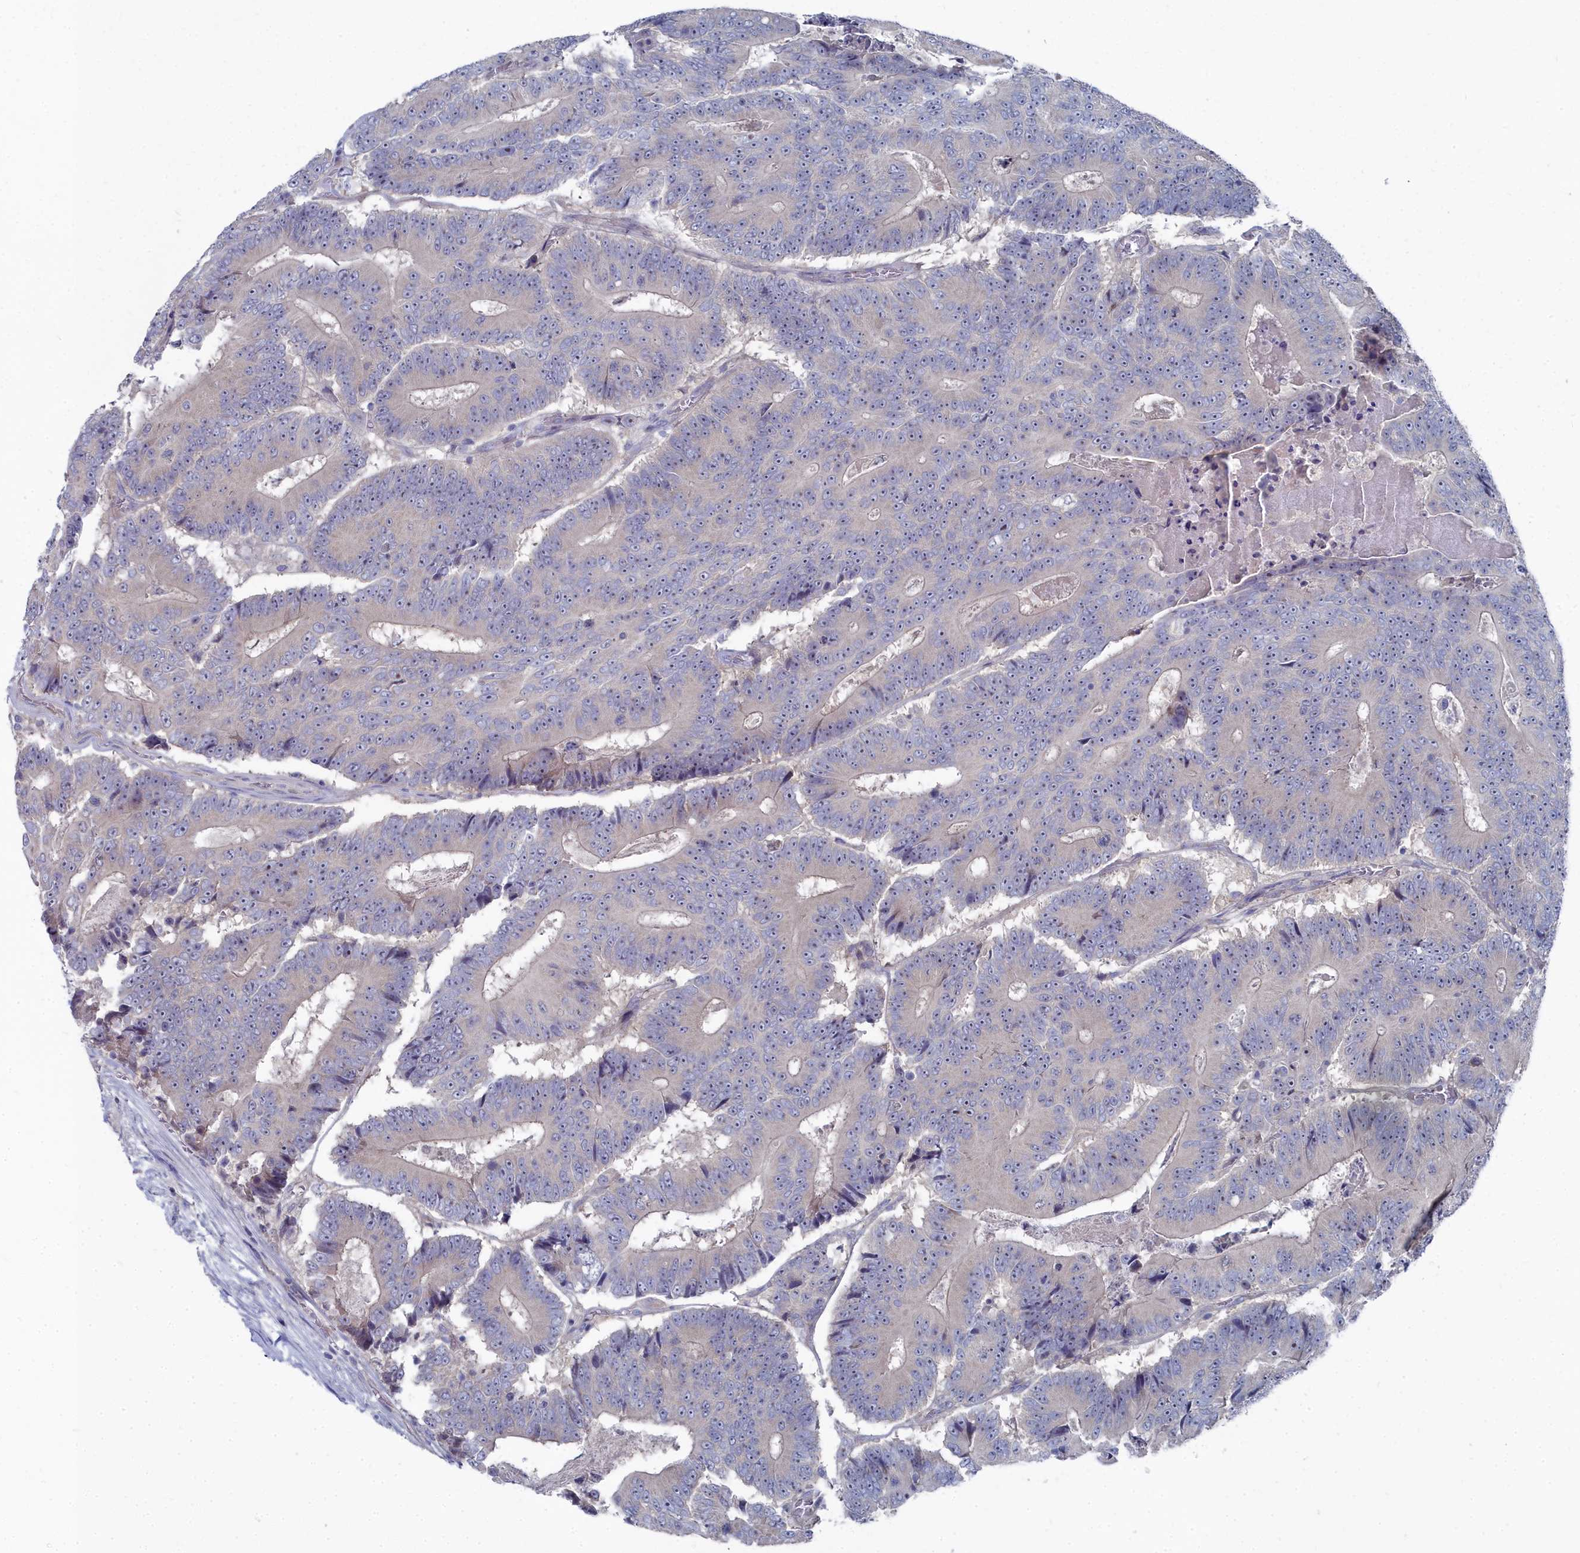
{"staining": {"intensity": "negative", "quantity": "none", "location": "none"}, "tissue": "colorectal cancer", "cell_type": "Tumor cells", "image_type": "cancer", "snomed": [{"axis": "morphology", "description": "Adenocarcinoma, NOS"}, {"axis": "topography", "description": "Colon"}], "caption": "This is an immunohistochemistry image of colorectal cancer. There is no positivity in tumor cells.", "gene": "CCDC149", "patient": {"sex": "male", "age": 83}}